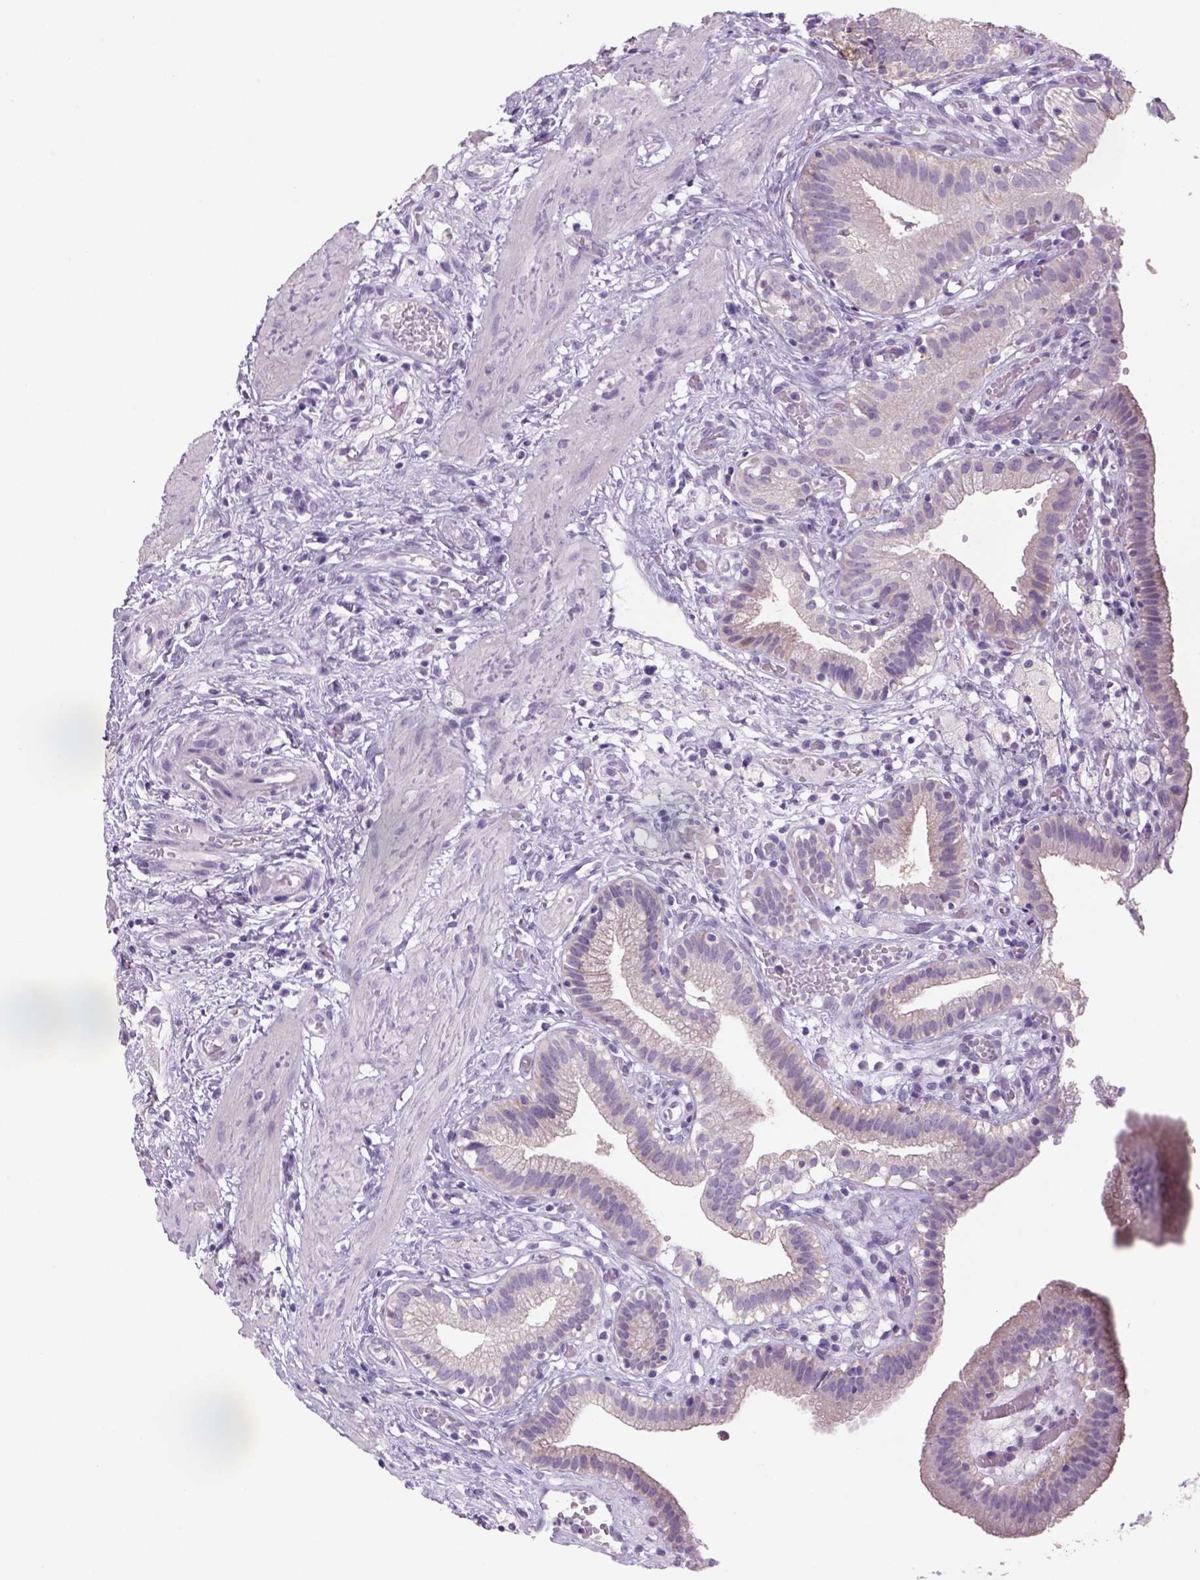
{"staining": {"intensity": "weak", "quantity": ">75%", "location": "cytoplasmic/membranous"}, "tissue": "gallbladder", "cell_type": "Glandular cells", "image_type": "normal", "snomed": [{"axis": "morphology", "description": "Normal tissue, NOS"}, {"axis": "topography", "description": "Gallbladder"}], "caption": "Immunohistochemistry of normal gallbladder exhibits low levels of weak cytoplasmic/membranous expression in approximately >75% of glandular cells.", "gene": "ADGRV1", "patient": {"sex": "female", "age": 24}}